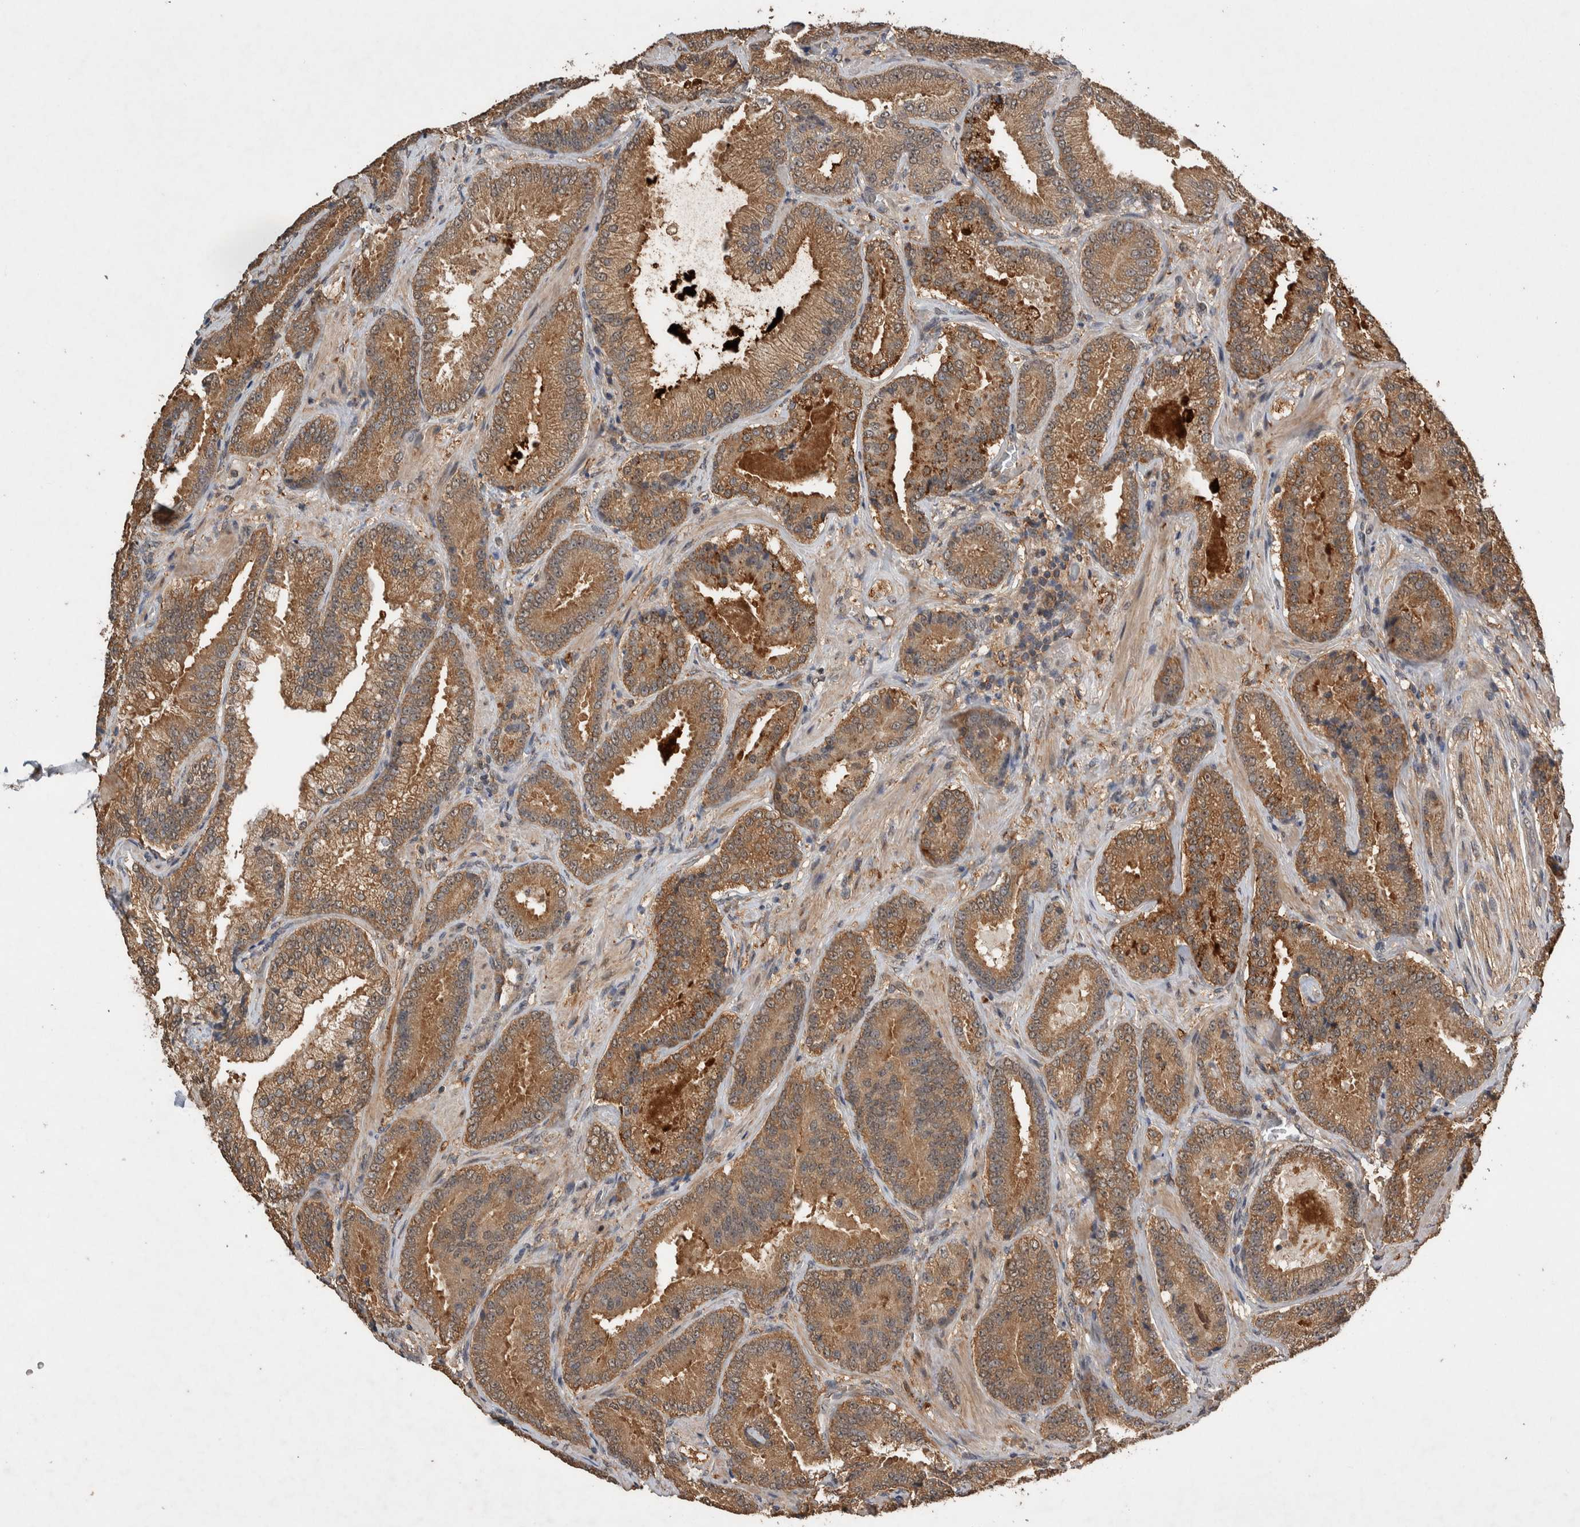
{"staining": {"intensity": "moderate", "quantity": ">75%", "location": "cytoplasmic/membranous"}, "tissue": "prostate cancer", "cell_type": "Tumor cells", "image_type": "cancer", "snomed": [{"axis": "morphology", "description": "Adenocarcinoma, Low grade"}, {"axis": "topography", "description": "Prostate"}], "caption": "IHC of prostate cancer (low-grade adenocarcinoma) exhibits medium levels of moderate cytoplasmic/membranous staining in about >75% of tumor cells.", "gene": "DVL2", "patient": {"sex": "male", "age": 51}}